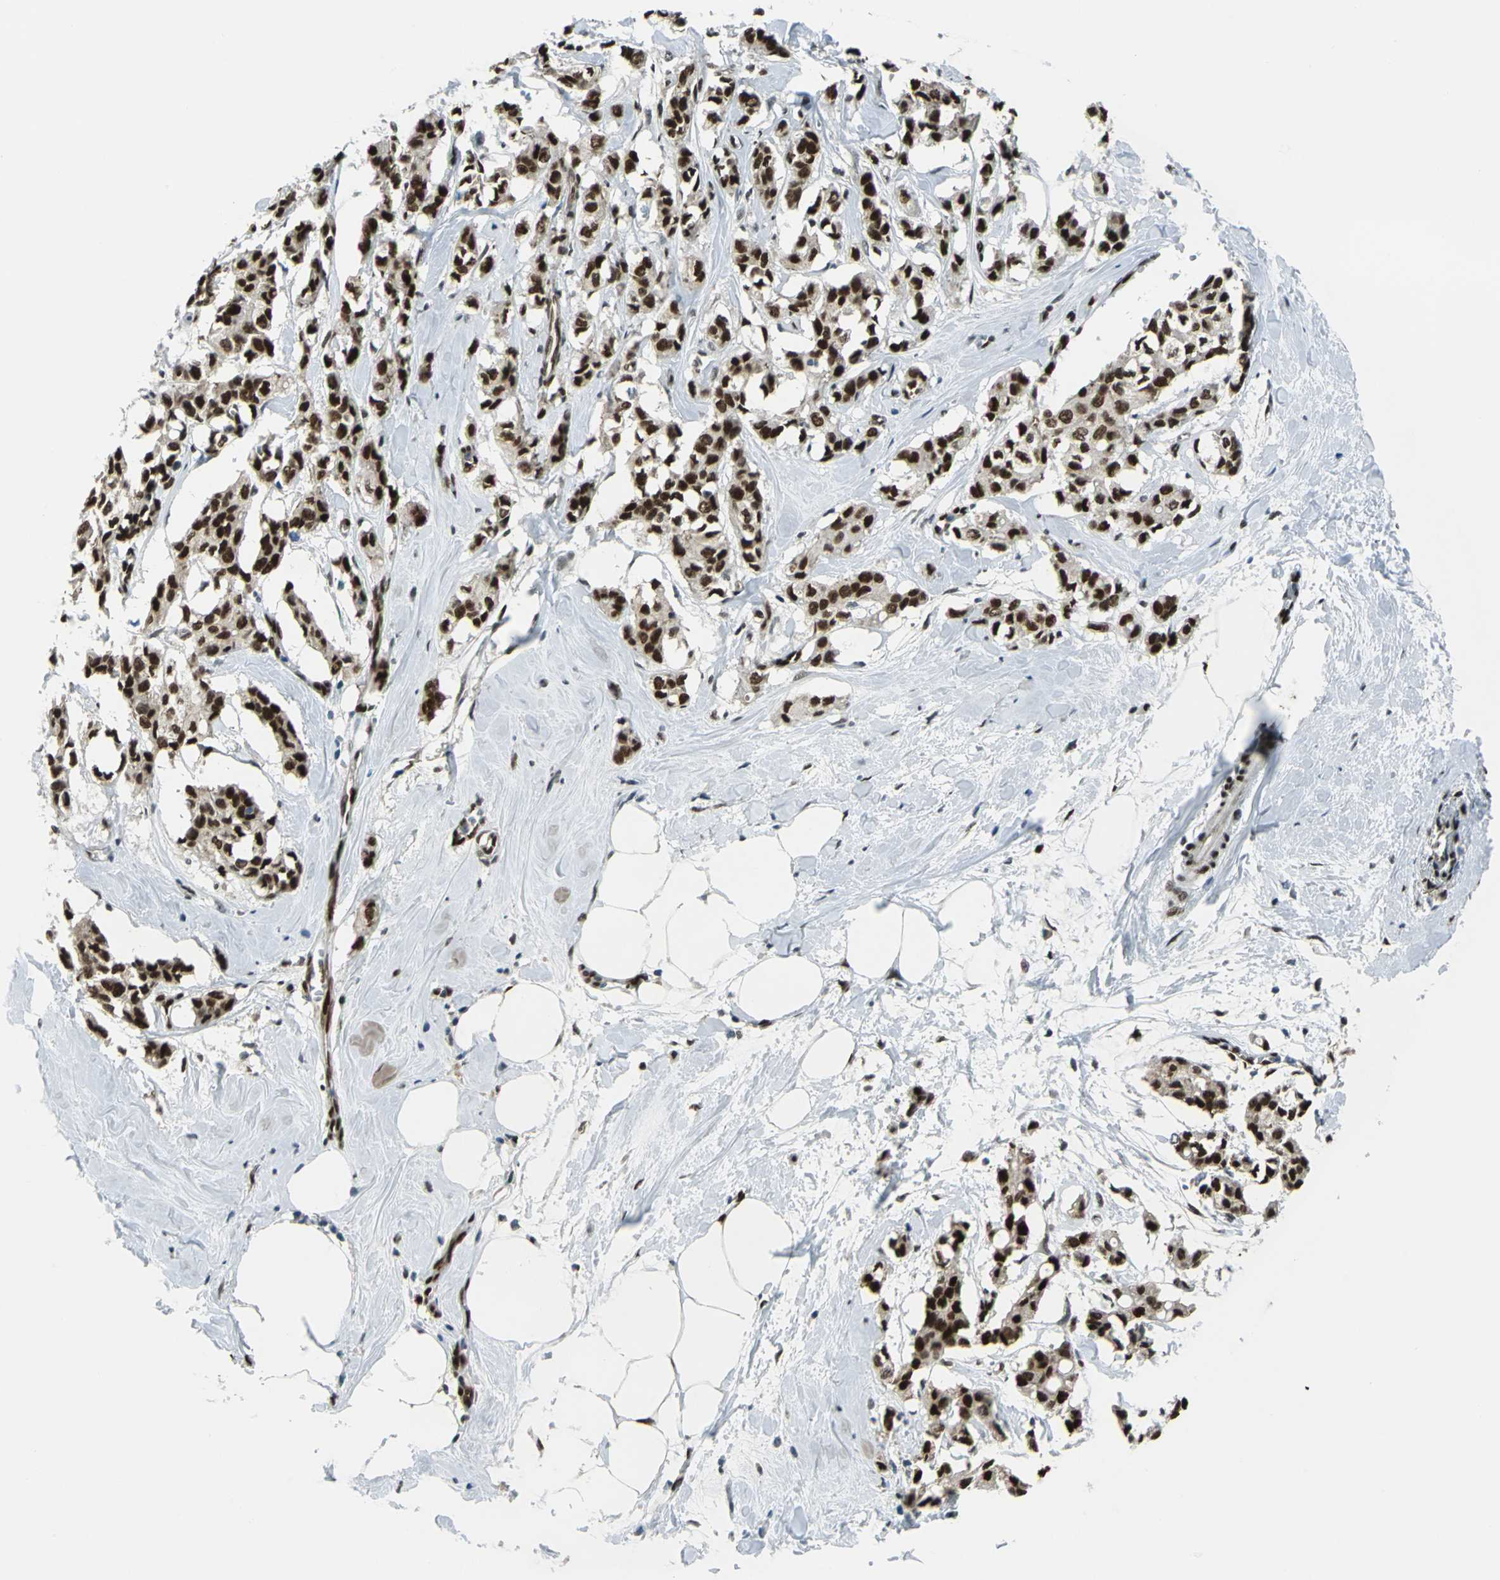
{"staining": {"intensity": "strong", "quantity": ">75%", "location": "nuclear"}, "tissue": "breast cancer", "cell_type": "Tumor cells", "image_type": "cancer", "snomed": [{"axis": "morphology", "description": "Duct carcinoma"}, {"axis": "topography", "description": "Breast"}], "caption": "Breast intraductal carcinoma stained for a protein exhibits strong nuclear positivity in tumor cells. (Stains: DAB (3,3'-diaminobenzidine) in brown, nuclei in blue, Microscopy: brightfield microscopy at high magnification).", "gene": "NFIA", "patient": {"sex": "female", "age": 84}}